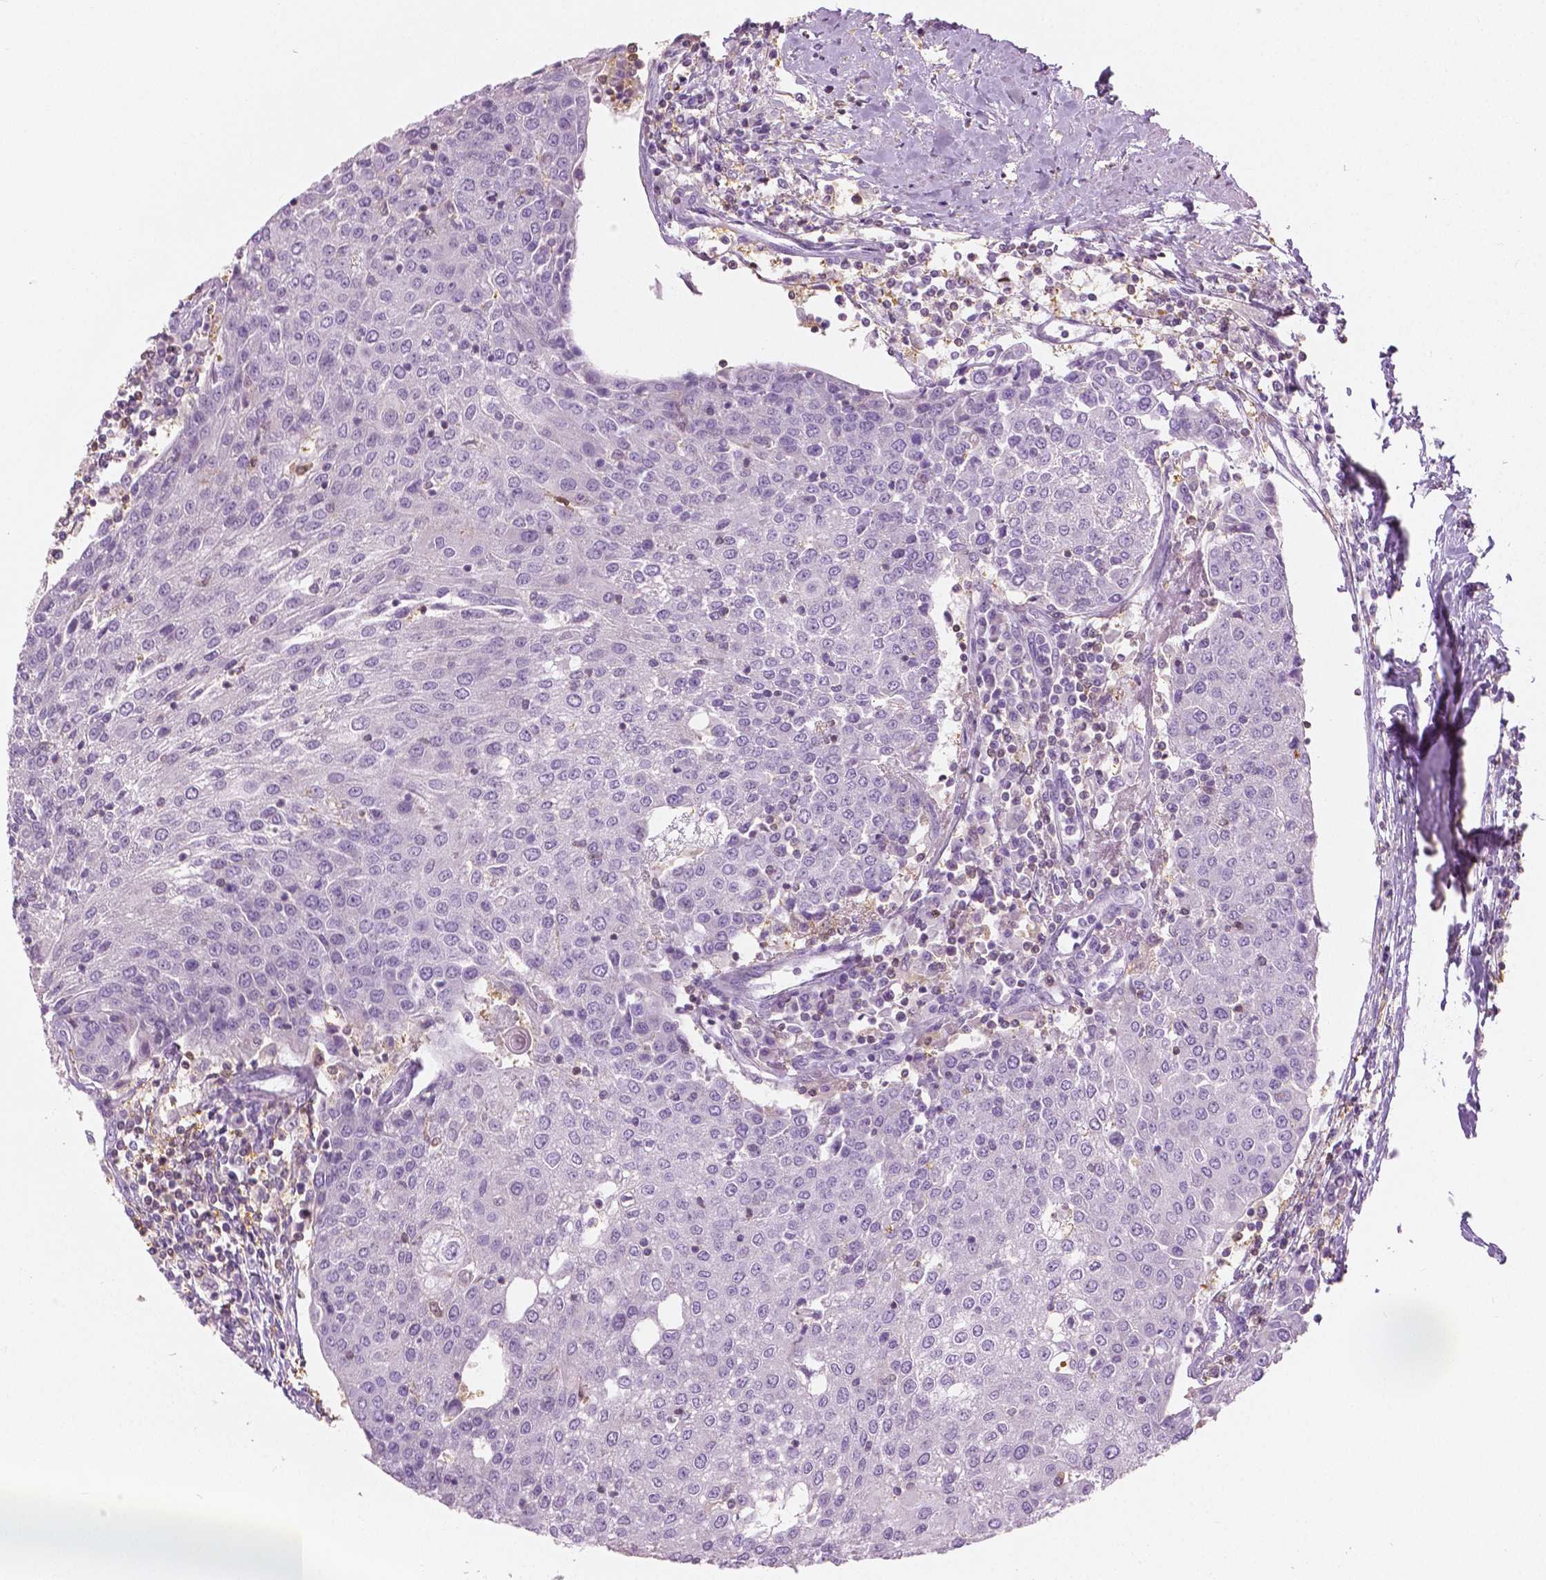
{"staining": {"intensity": "negative", "quantity": "none", "location": "none"}, "tissue": "urothelial cancer", "cell_type": "Tumor cells", "image_type": "cancer", "snomed": [{"axis": "morphology", "description": "Urothelial carcinoma, High grade"}, {"axis": "topography", "description": "Urinary bladder"}], "caption": "Immunohistochemistry (IHC) histopathology image of neoplastic tissue: human urothelial cancer stained with DAB (3,3'-diaminobenzidine) demonstrates no significant protein positivity in tumor cells.", "gene": "GALM", "patient": {"sex": "female", "age": 85}}